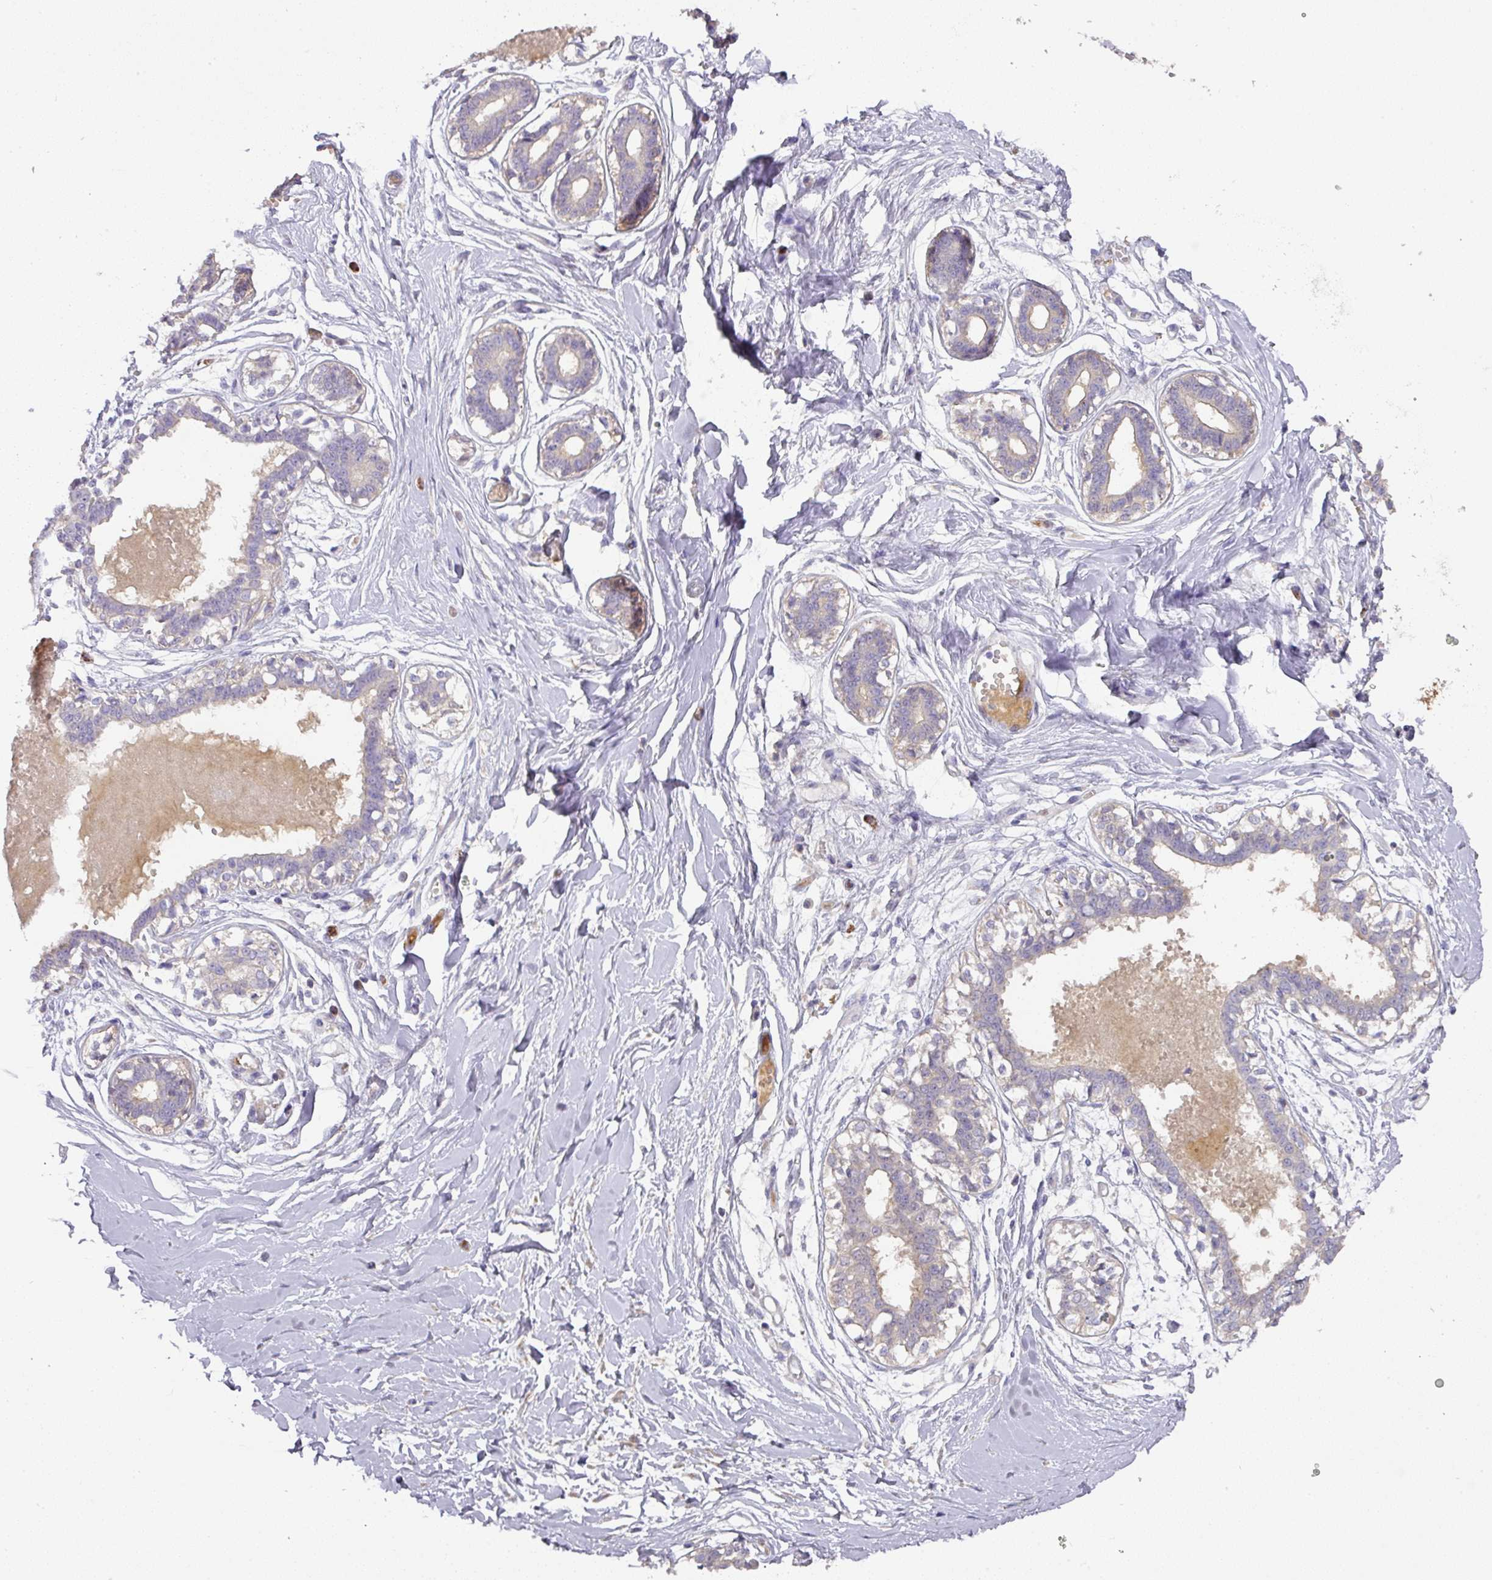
{"staining": {"intensity": "negative", "quantity": "none", "location": "none"}, "tissue": "breast", "cell_type": "Adipocytes", "image_type": "normal", "snomed": [{"axis": "morphology", "description": "Normal tissue, NOS"}, {"axis": "topography", "description": "Breast"}], "caption": "A high-resolution histopathology image shows immunohistochemistry staining of unremarkable breast, which reveals no significant expression in adipocytes. The staining is performed using DAB (3,3'-diaminobenzidine) brown chromogen with nuclei counter-stained in using hematoxylin.", "gene": "CCZ1B", "patient": {"sex": "female", "age": 45}}